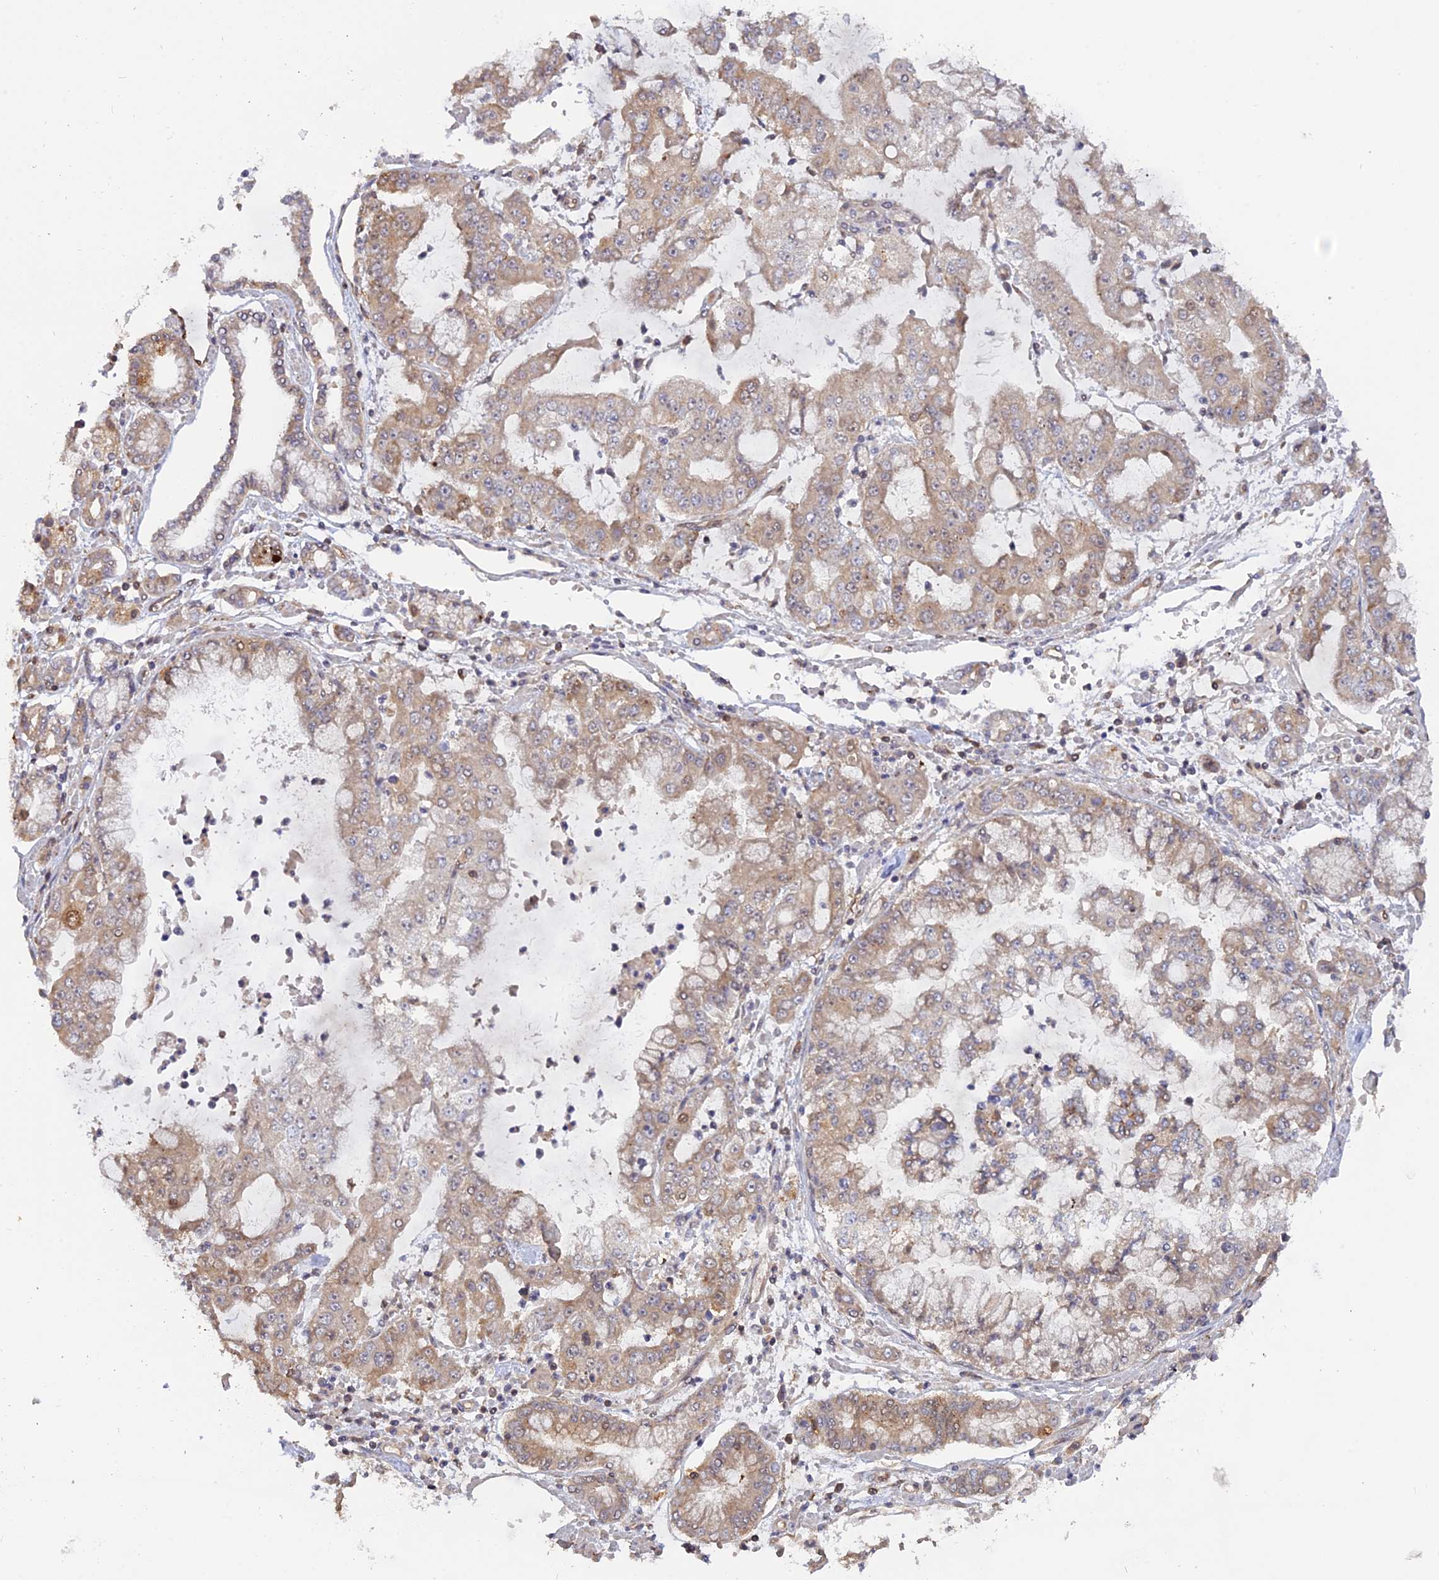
{"staining": {"intensity": "weak", "quantity": ">75%", "location": "cytoplasmic/membranous"}, "tissue": "stomach cancer", "cell_type": "Tumor cells", "image_type": "cancer", "snomed": [{"axis": "morphology", "description": "Adenocarcinoma, NOS"}, {"axis": "topography", "description": "Stomach"}], "caption": "Immunohistochemistry (DAB) staining of human adenocarcinoma (stomach) shows weak cytoplasmic/membranous protein positivity in about >75% of tumor cells.", "gene": "PKIG", "patient": {"sex": "male", "age": 76}}